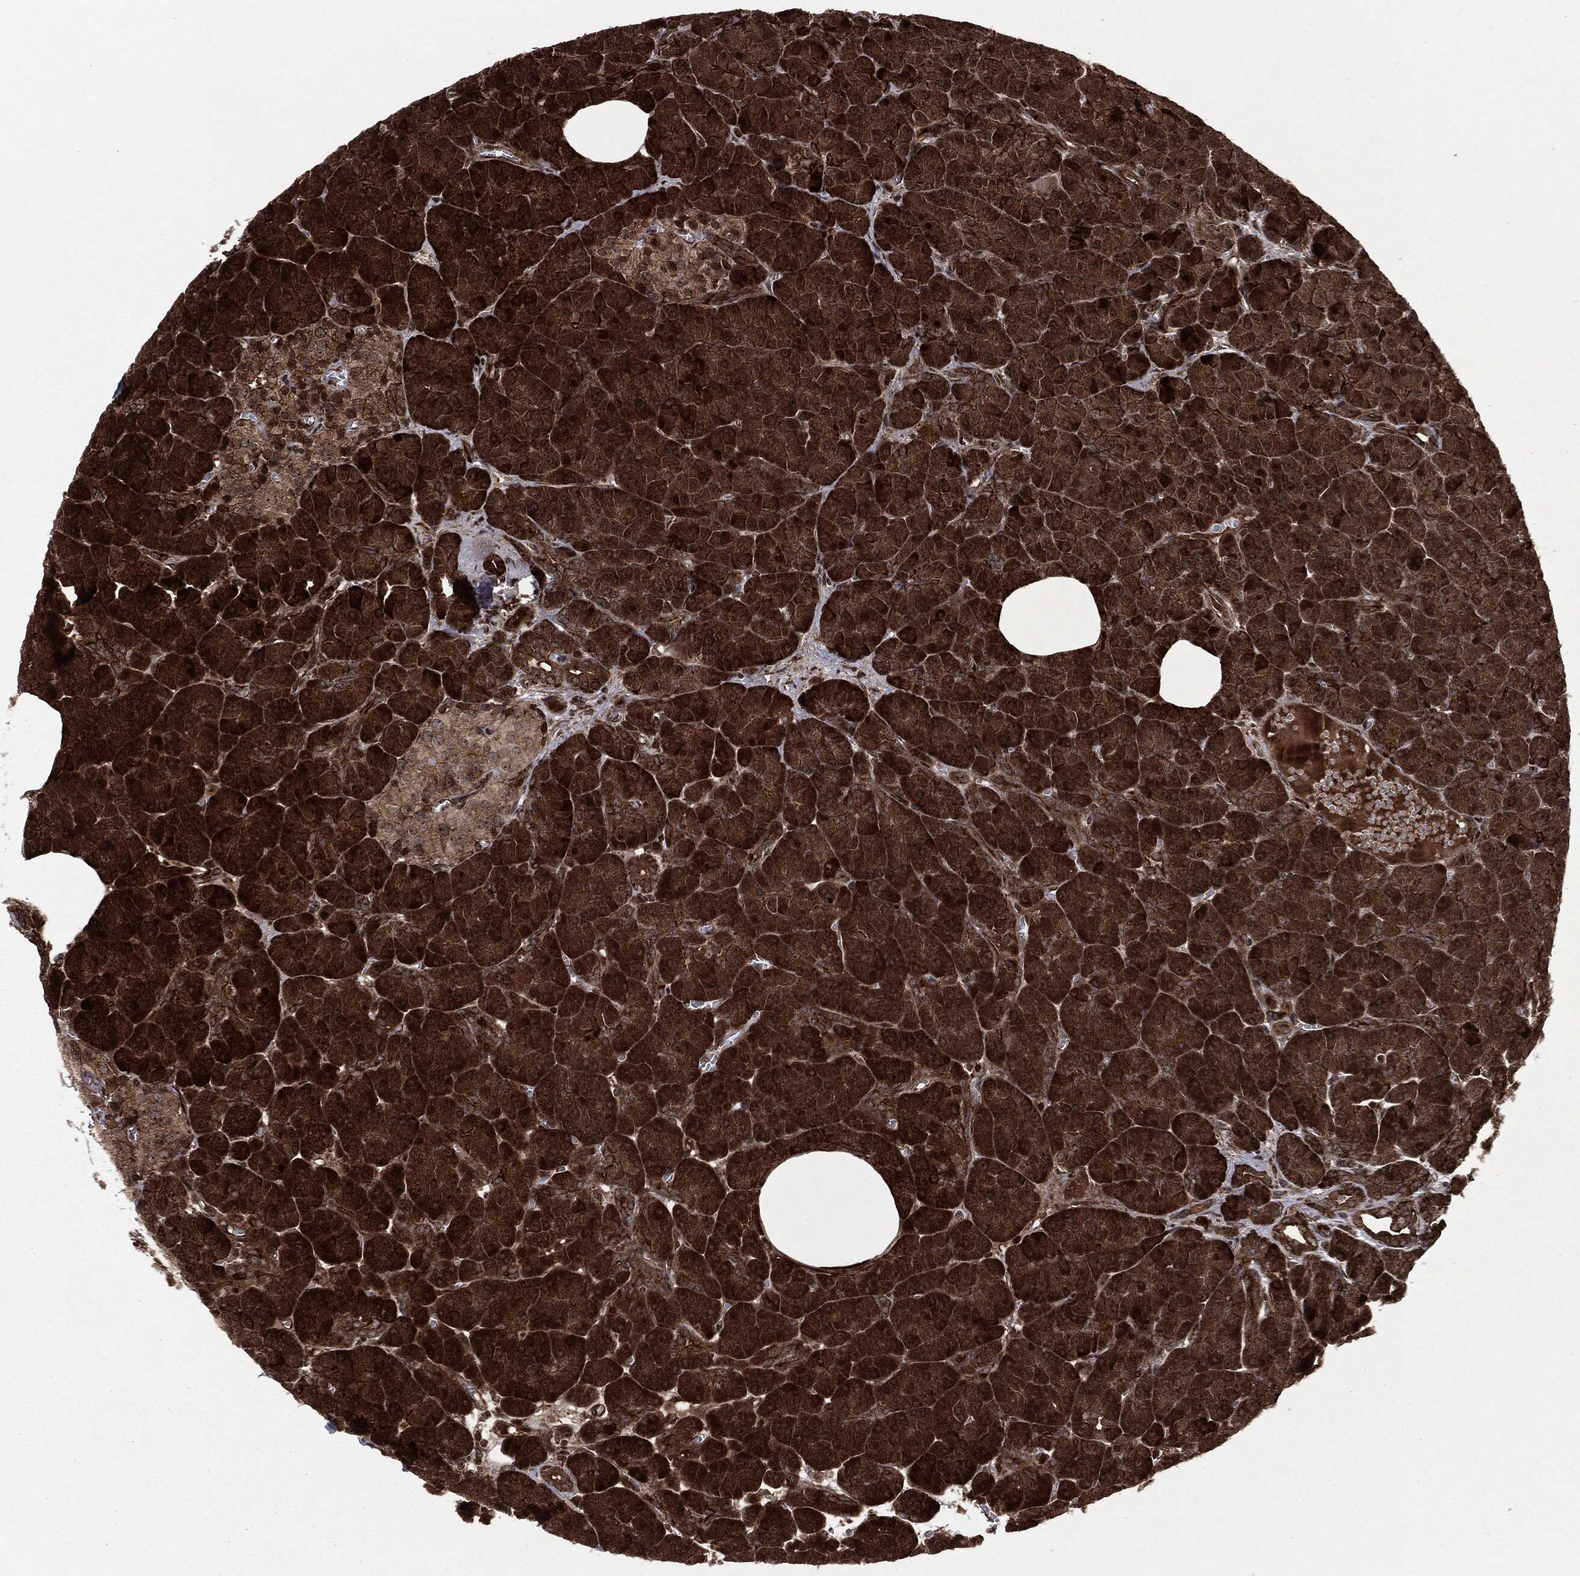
{"staining": {"intensity": "strong", "quantity": ">75%", "location": "cytoplasmic/membranous"}, "tissue": "pancreas", "cell_type": "Exocrine glandular cells", "image_type": "normal", "snomed": [{"axis": "morphology", "description": "Normal tissue, NOS"}, {"axis": "topography", "description": "Pancreas"}], "caption": "Protein expression analysis of benign human pancreas reveals strong cytoplasmic/membranous expression in approximately >75% of exocrine glandular cells. Using DAB (brown) and hematoxylin (blue) stains, captured at high magnification using brightfield microscopy.", "gene": "CARD6", "patient": {"sex": "male", "age": 61}}